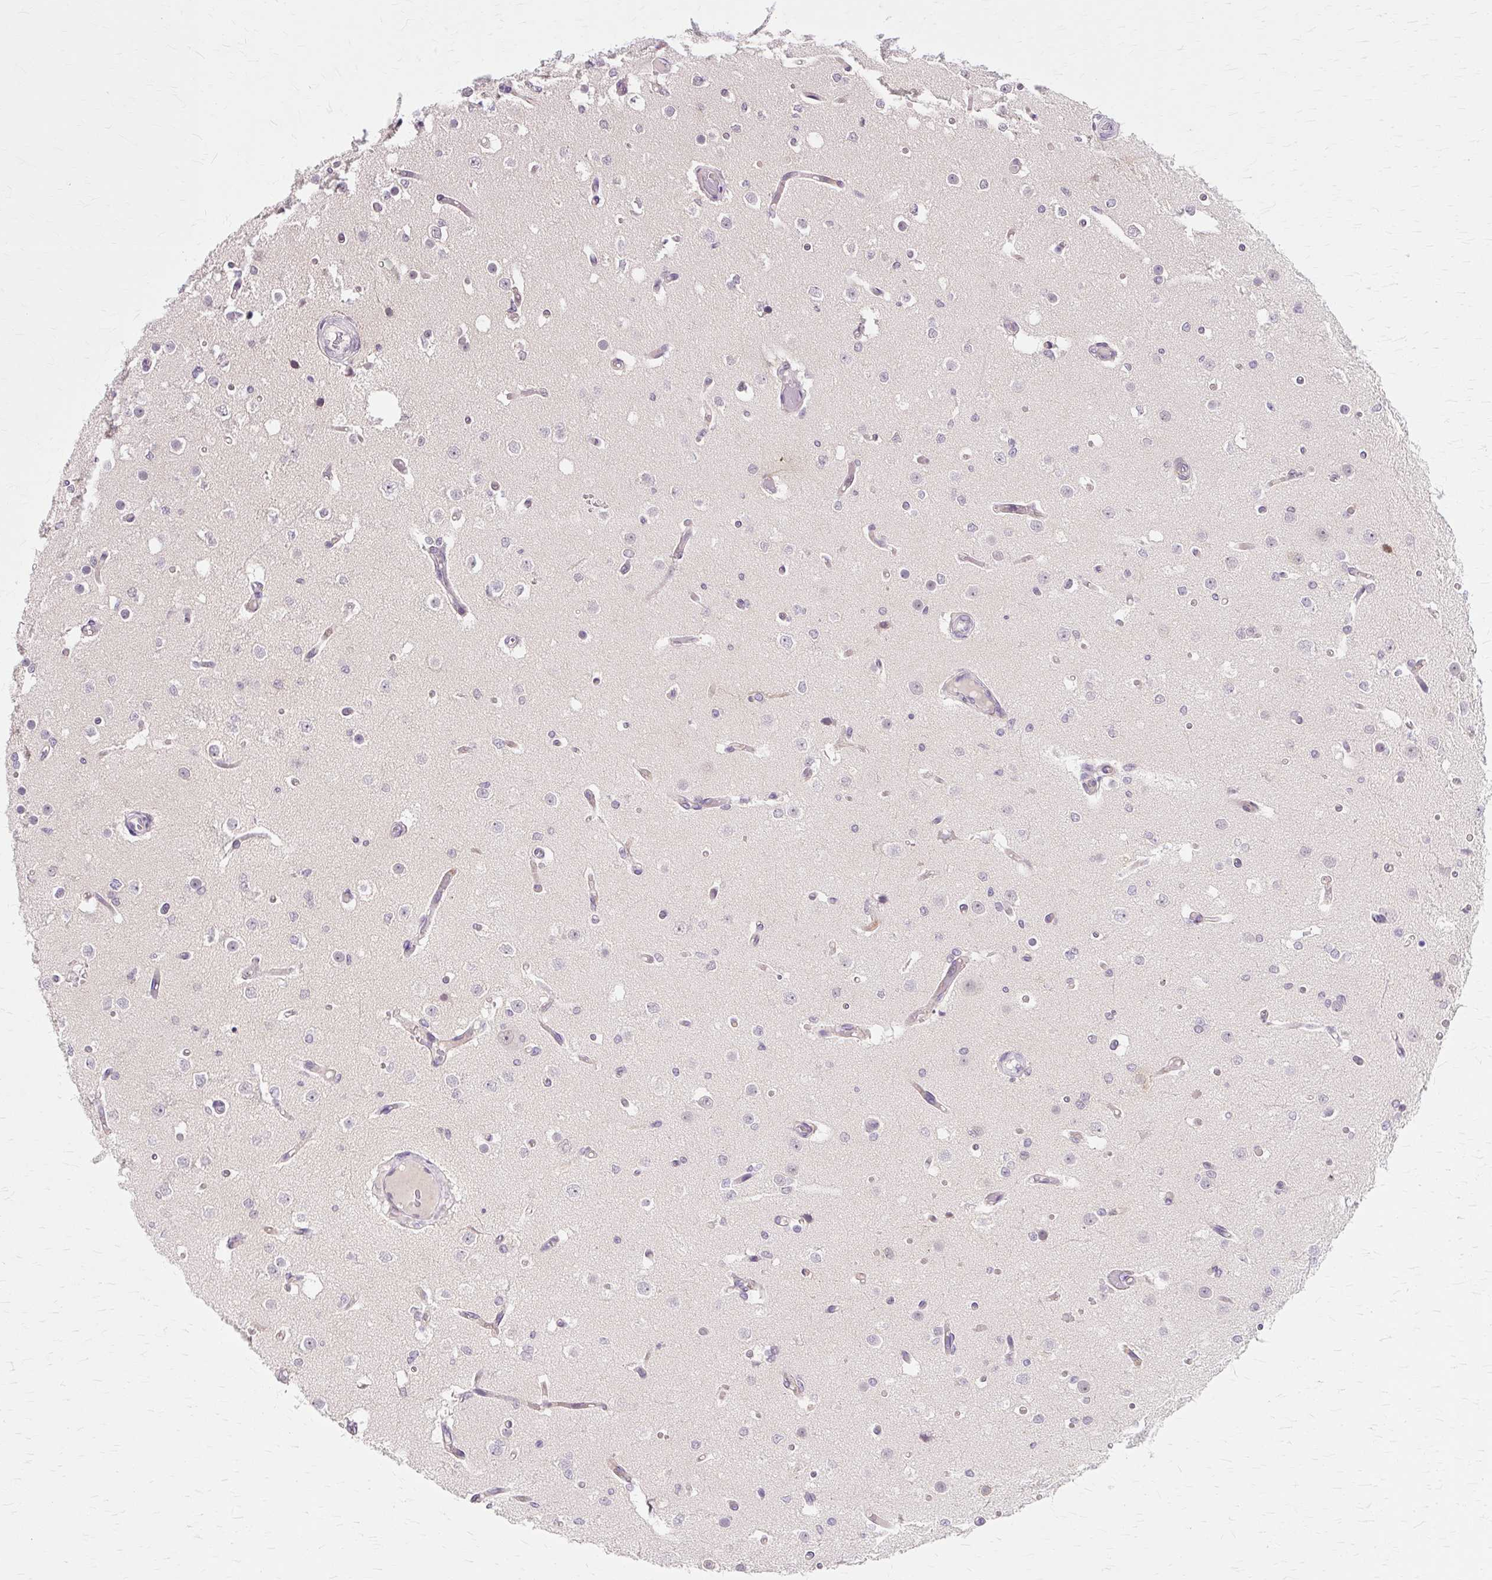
{"staining": {"intensity": "weak", "quantity": "25%-75%", "location": "nuclear"}, "tissue": "cerebral cortex", "cell_type": "Endothelial cells", "image_type": "normal", "snomed": [{"axis": "morphology", "description": "Normal tissue, NOS"}, {"axis": "morphology", "description": "Inflammation, NOS"}, {"axis": "topography", "description": "Cerebral cortex"}], "caption": "Immunohistochemical staining of normal human cerebral cortex shows 25%-75% levels of weak nuclear protein positivity in approximately 25%-75% of endothelial cells.", "gene": "ZNF35", "patient": {"sex": "male", "age": 6}}